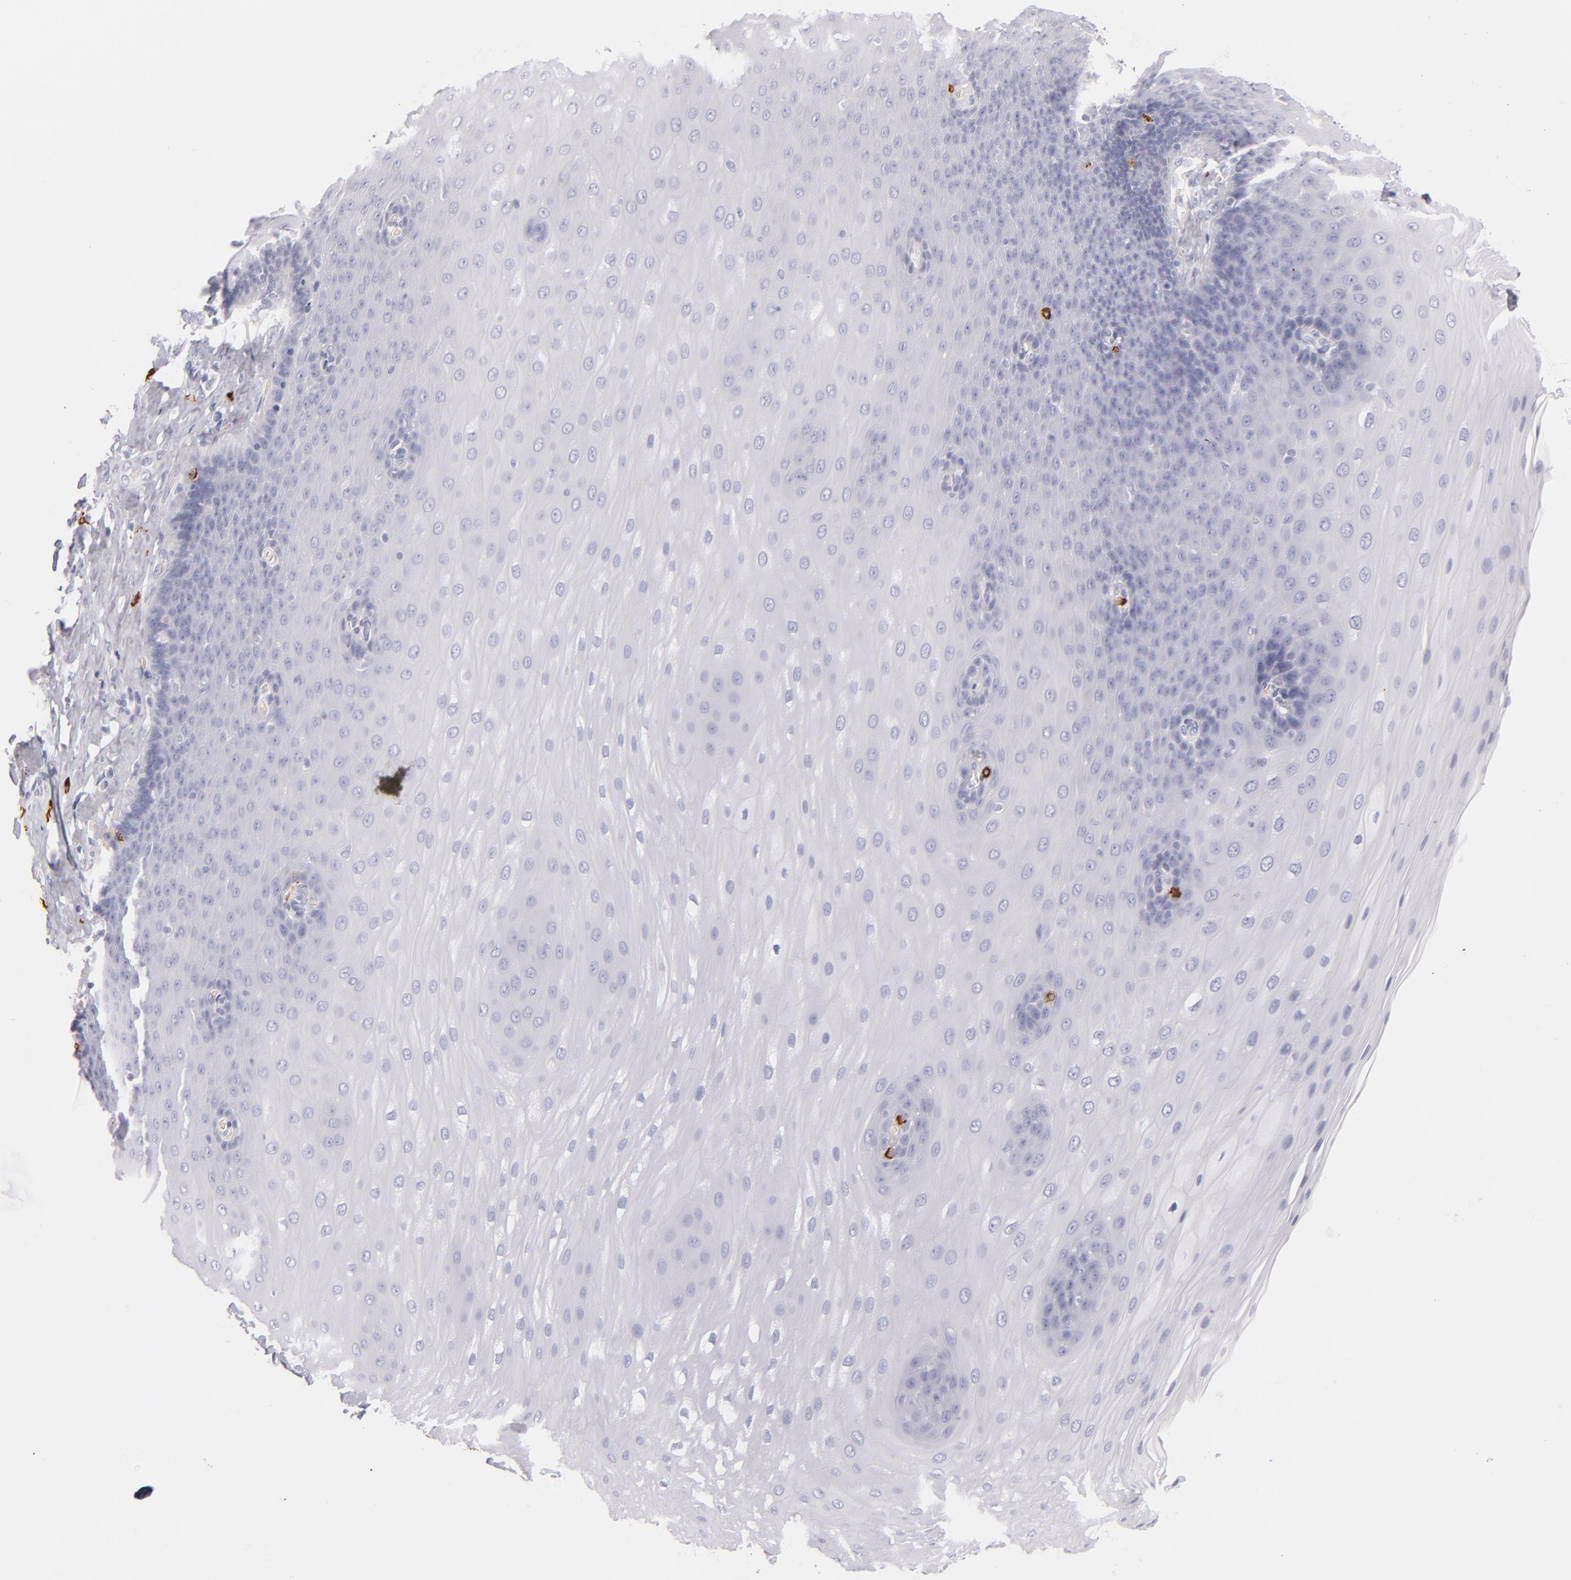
{"staining": {"intensity": "negative", "quantity": "none", "location": "none"}, "tissue": "esophagus", "cell_type": "Squamous epithelial cells", "image_type": "normal", "snomed": [{"axis": "morphology", "description": "Normal tissue, NOS"}, {"axis": "topography", "description": "Esophagus"}], "caption": "The photomicrograph reveals no staining of squamous epithelial cells in normal esophagus. (Immunohistochemistry (ihc), brightfield microscopy, high magnification).", "gene": "TPSD1", "patient": {"sex": "male", "age": 62}}